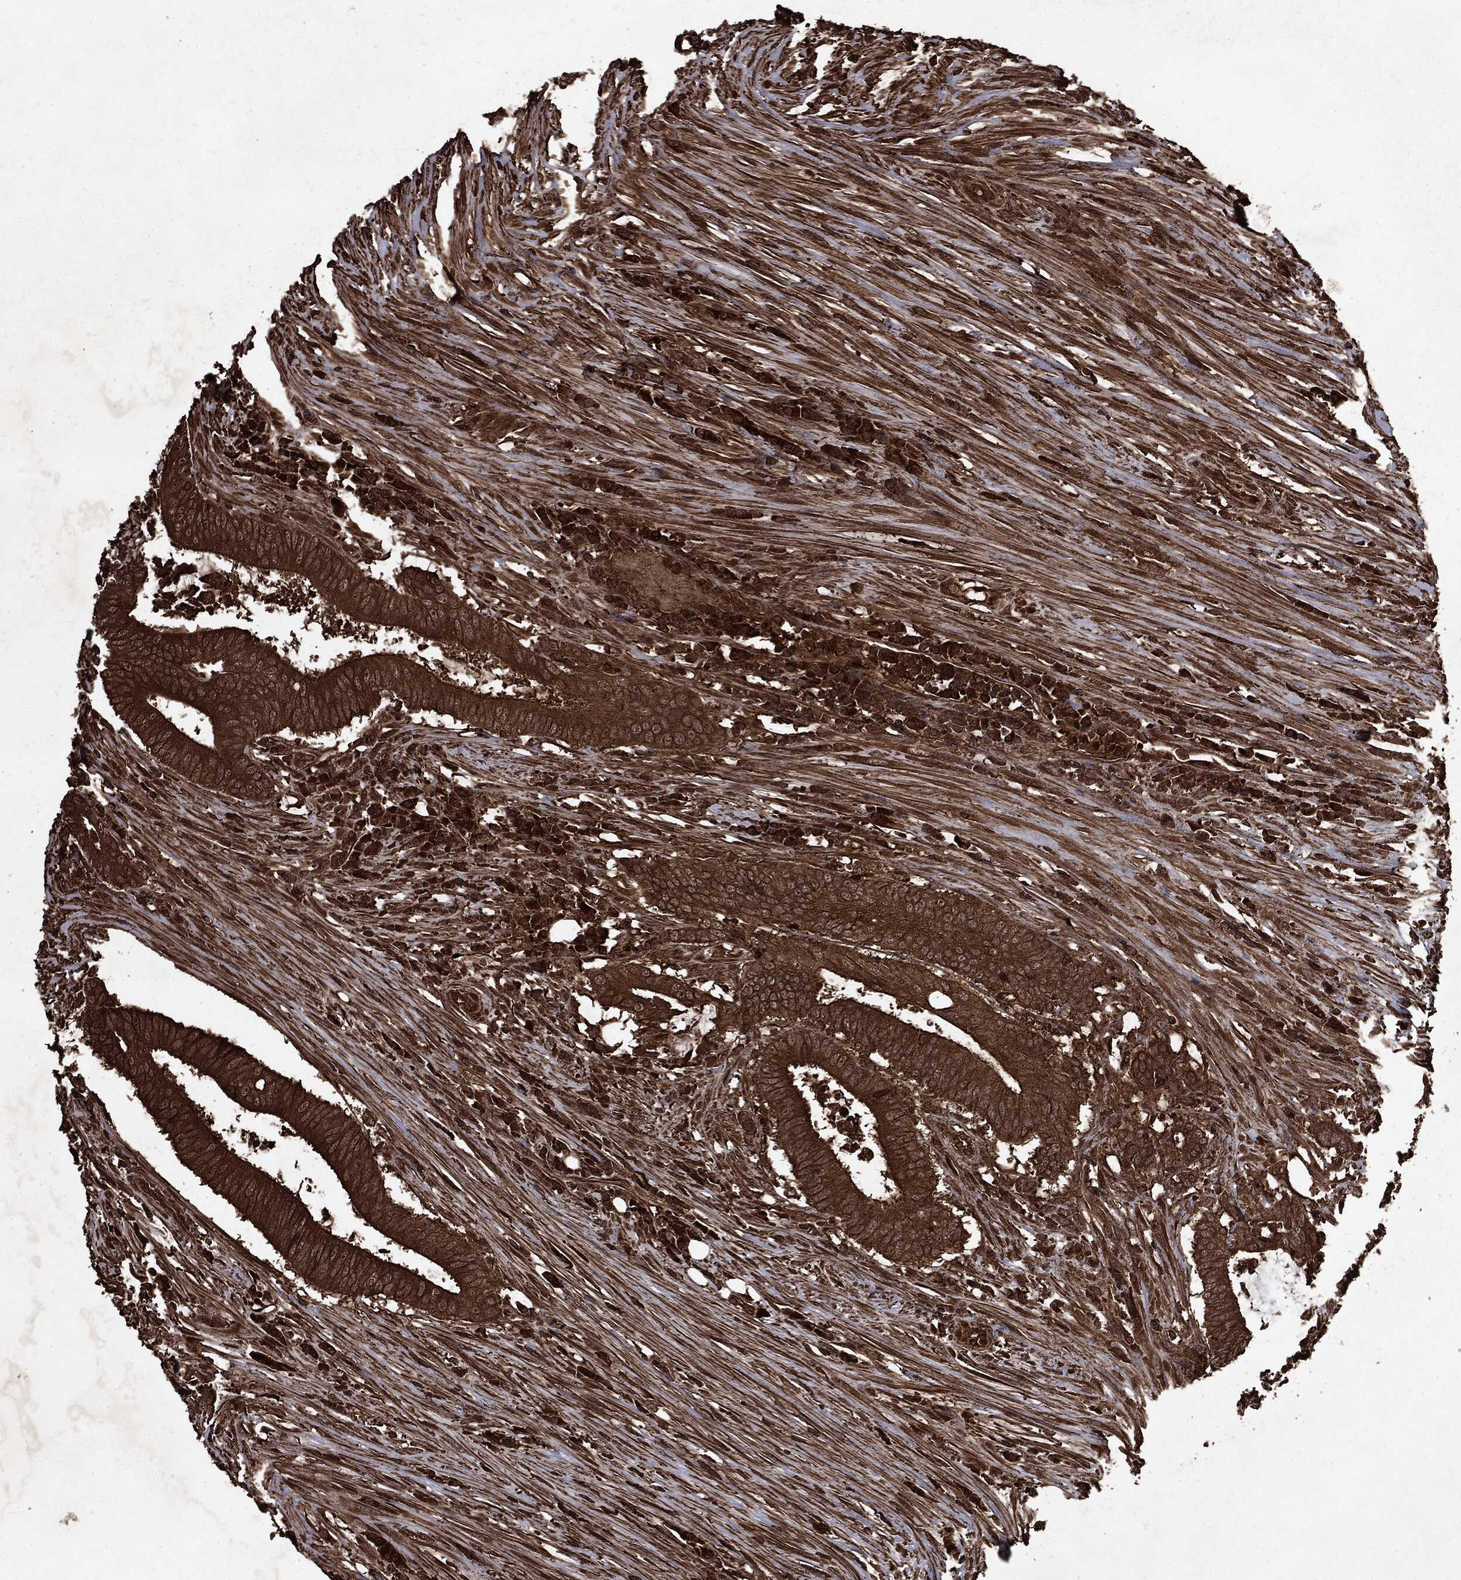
{"staining": {"intensity": "strong", "quantity": ">75%", "location": "cytoplasmic/membranous"}, "tissue": "colorectal cancer", "cell_type": "Tumor cells", "image_type": "cancer", "snomed": [{"axis": "morphology", "description": "Adenocarcinoma, NOS"}, {"axis": "topography", "description": "Colon"}], "caption": "Immunohistochemical staining of colorectal cancer (adenocarcinoma) shows strong cytoplasmic/membranous protein expression in about >75% of tumor cells.", "gene": "ARAF", "patient": {"sex": "female", "age": 43}}